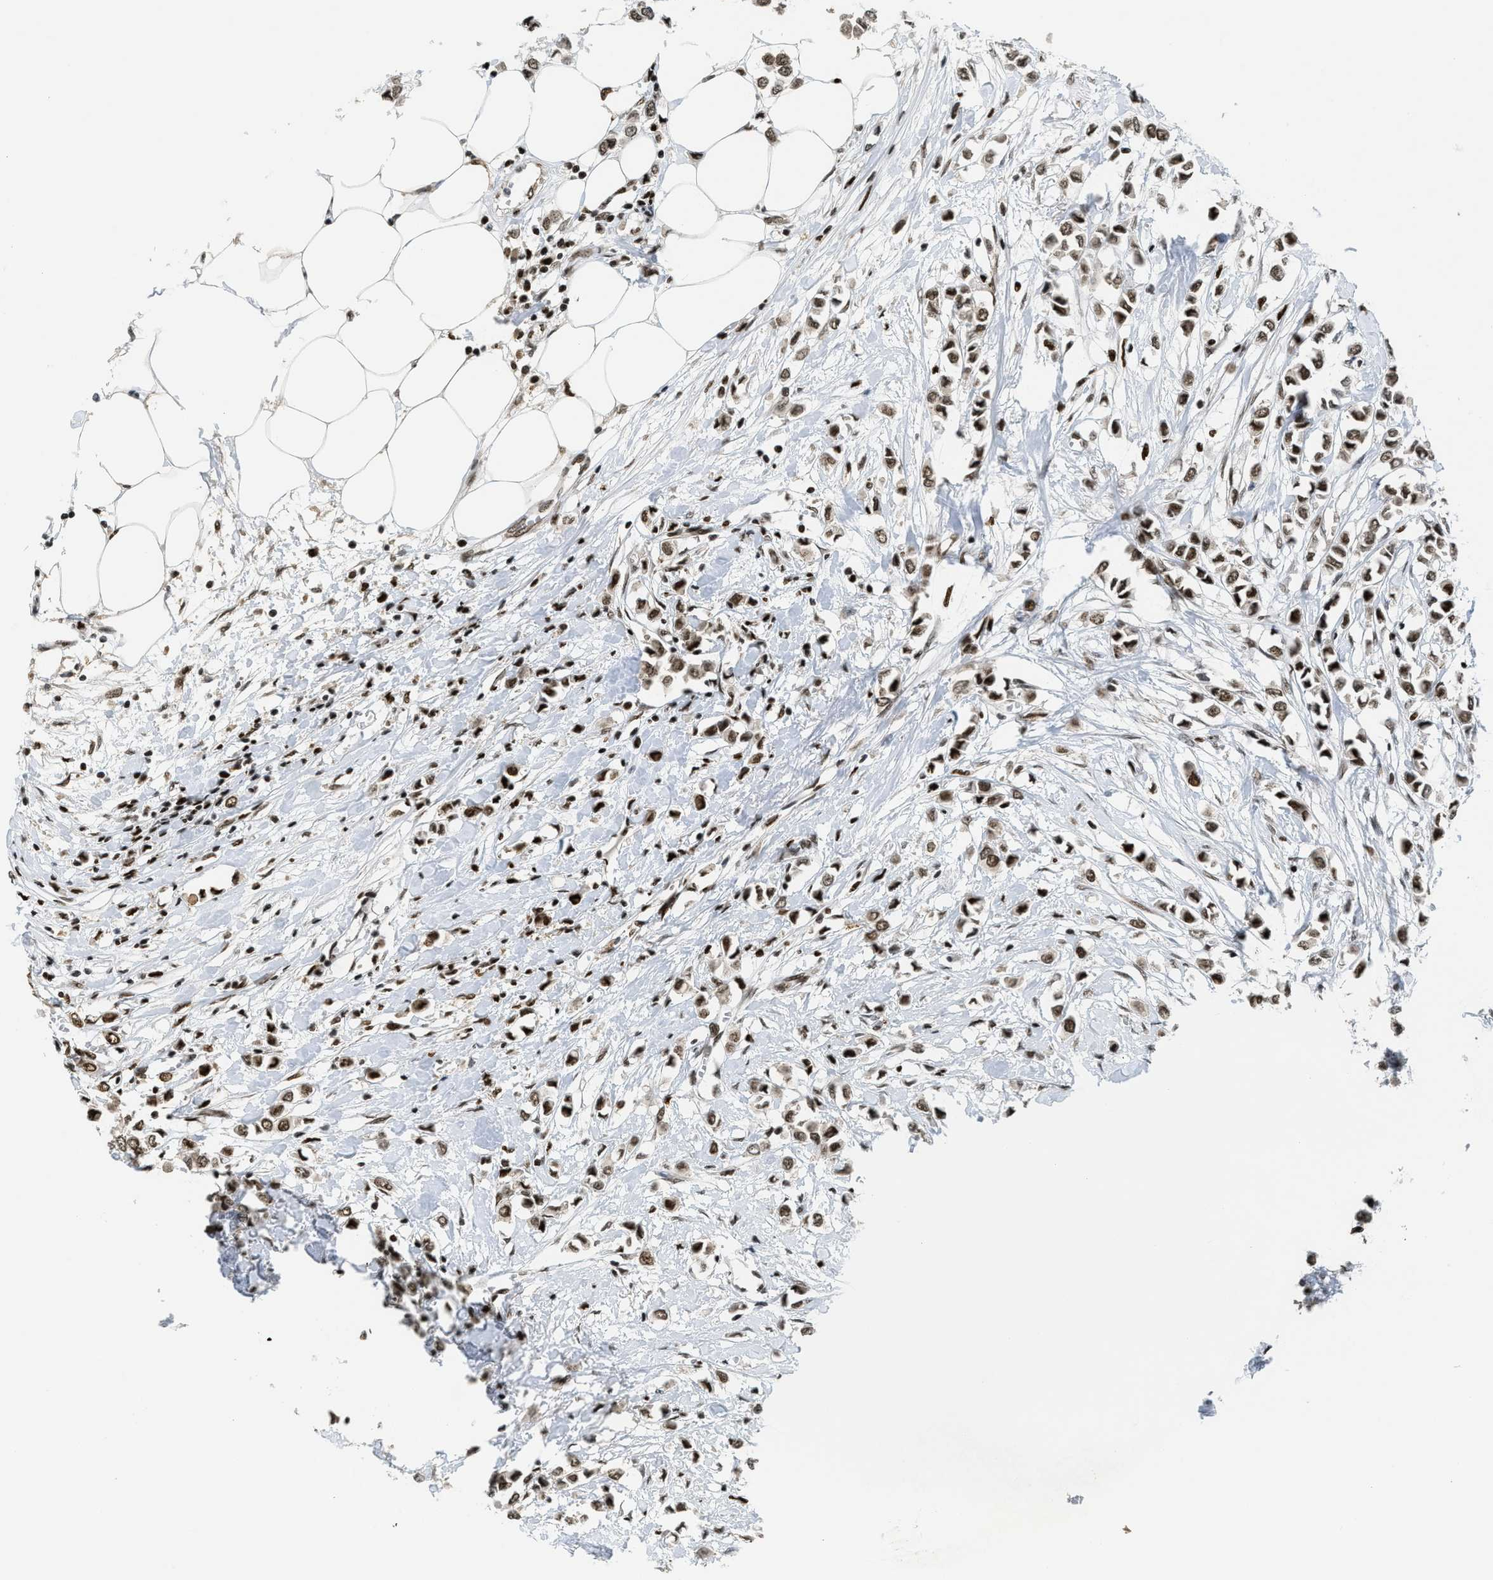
{"staining": {"intensity": "strong", "quantity": ">75%", "location": "nuclear"}, "tissue": "breast cancer", "cell_type": "Tumor cells", "image_type": "cancer", "snomed": [{"axis": "morphology", "description": "Lobular carcinoma"}, {"axis": "topography", "description": "Breast"}], "caption": "A high amount of strong nuclear expression is identified in approximately >75% of tumor cells in breast lobular carcinoma tissue.", "gene": "RFX5", "patient": {"sex": "female", "age": 51}}